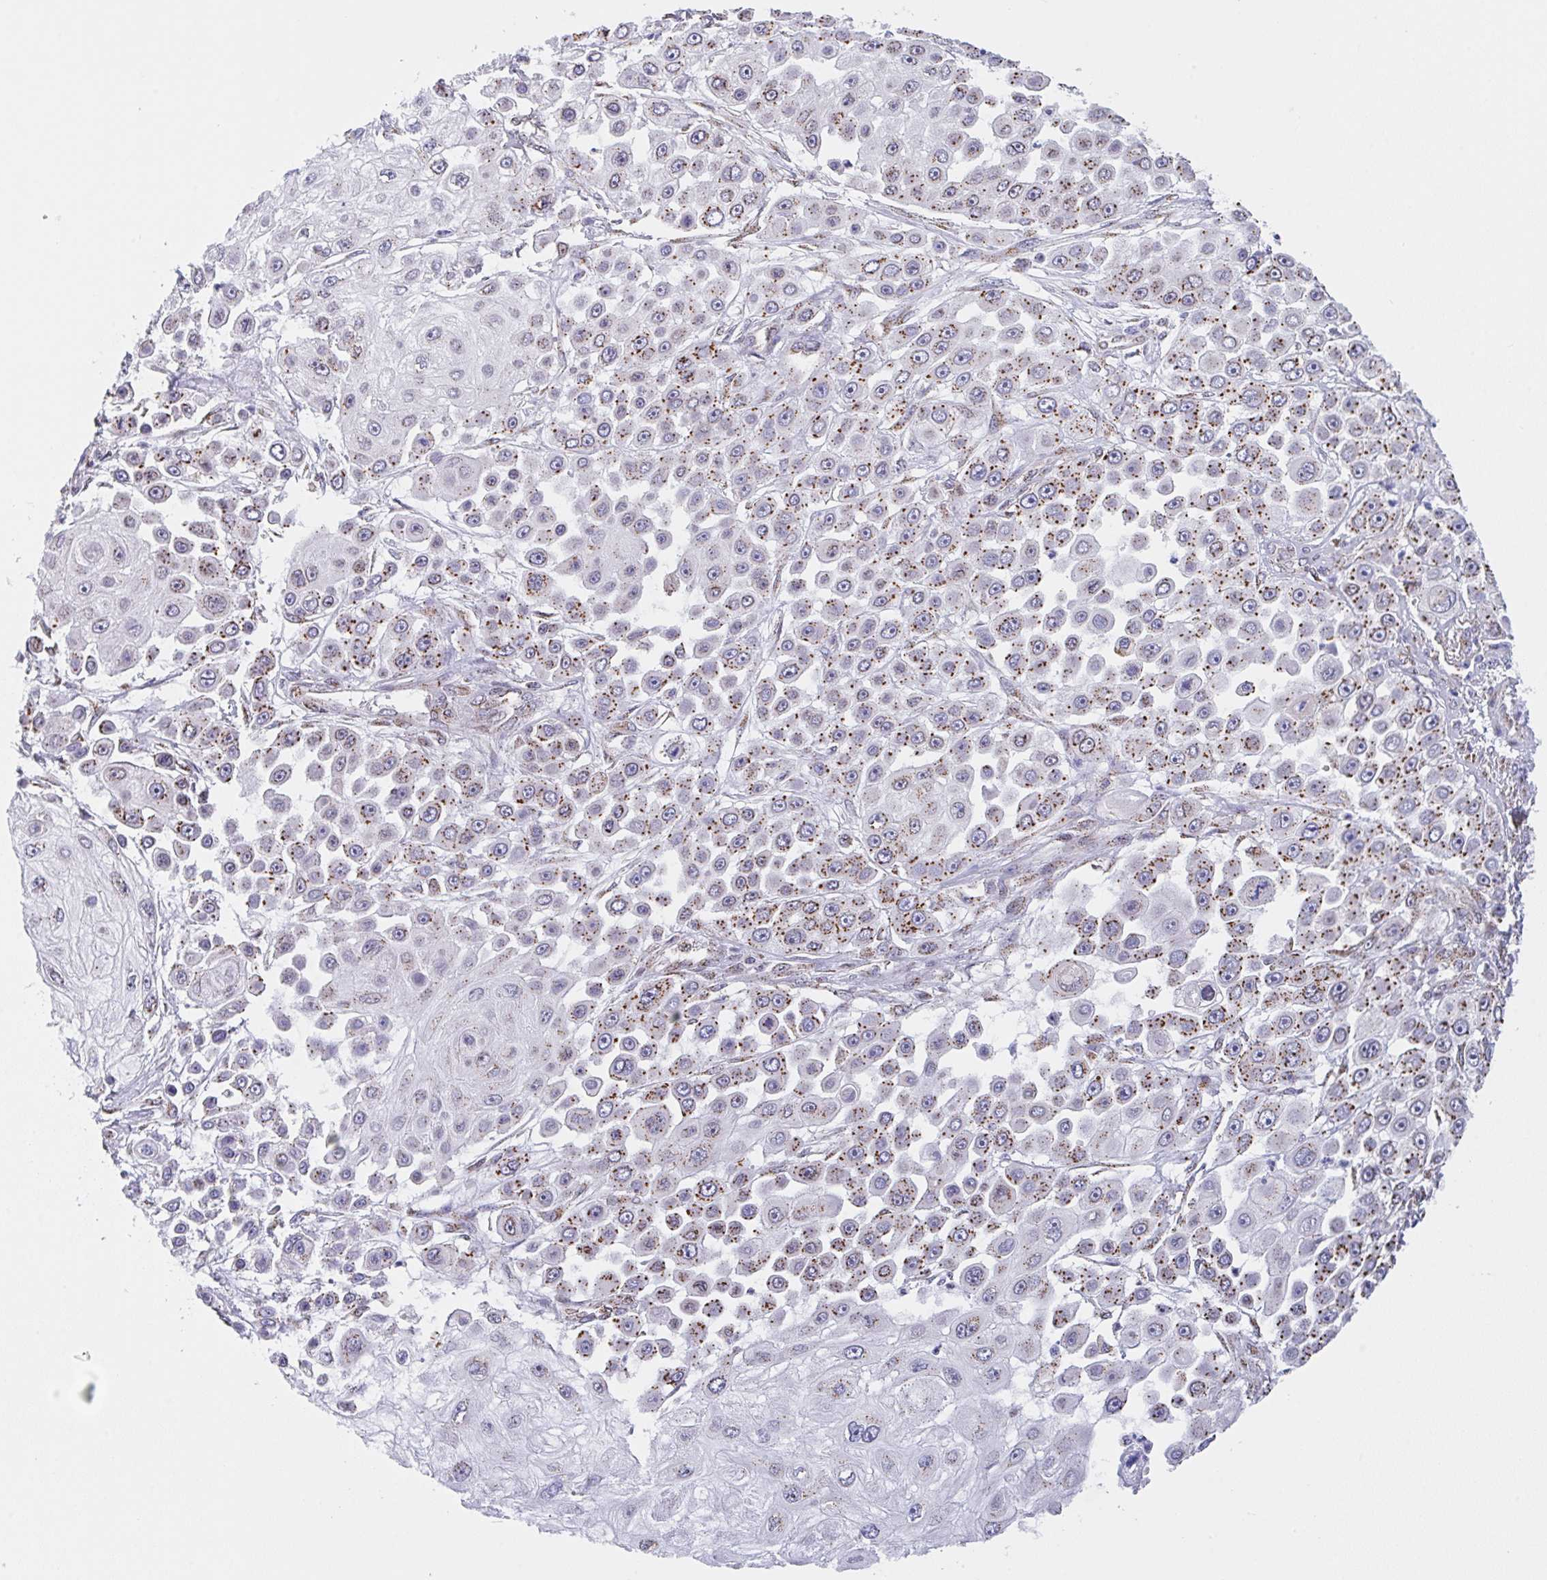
{"staining": {"intensity": "moderate", "quantity": "25%-75%", "location": "cytoplasmic/membranous"}, "tissue": "skin cancer", "cell_type": "Tumor cells", "image_type": "cancer", "snomed": [{"axis": "morphology", "description": "Squamous cell carcinoma, NOS"}, {"axis": "topography", "description": "Skin"}], "caption": "Skin cancer stained with IHC reveals moderate cytoplasmic/membranous staining in about 25%-75% of tumor cells.", "gene": "PROSER3", "patient": {"sex": "male", "age": 67}}